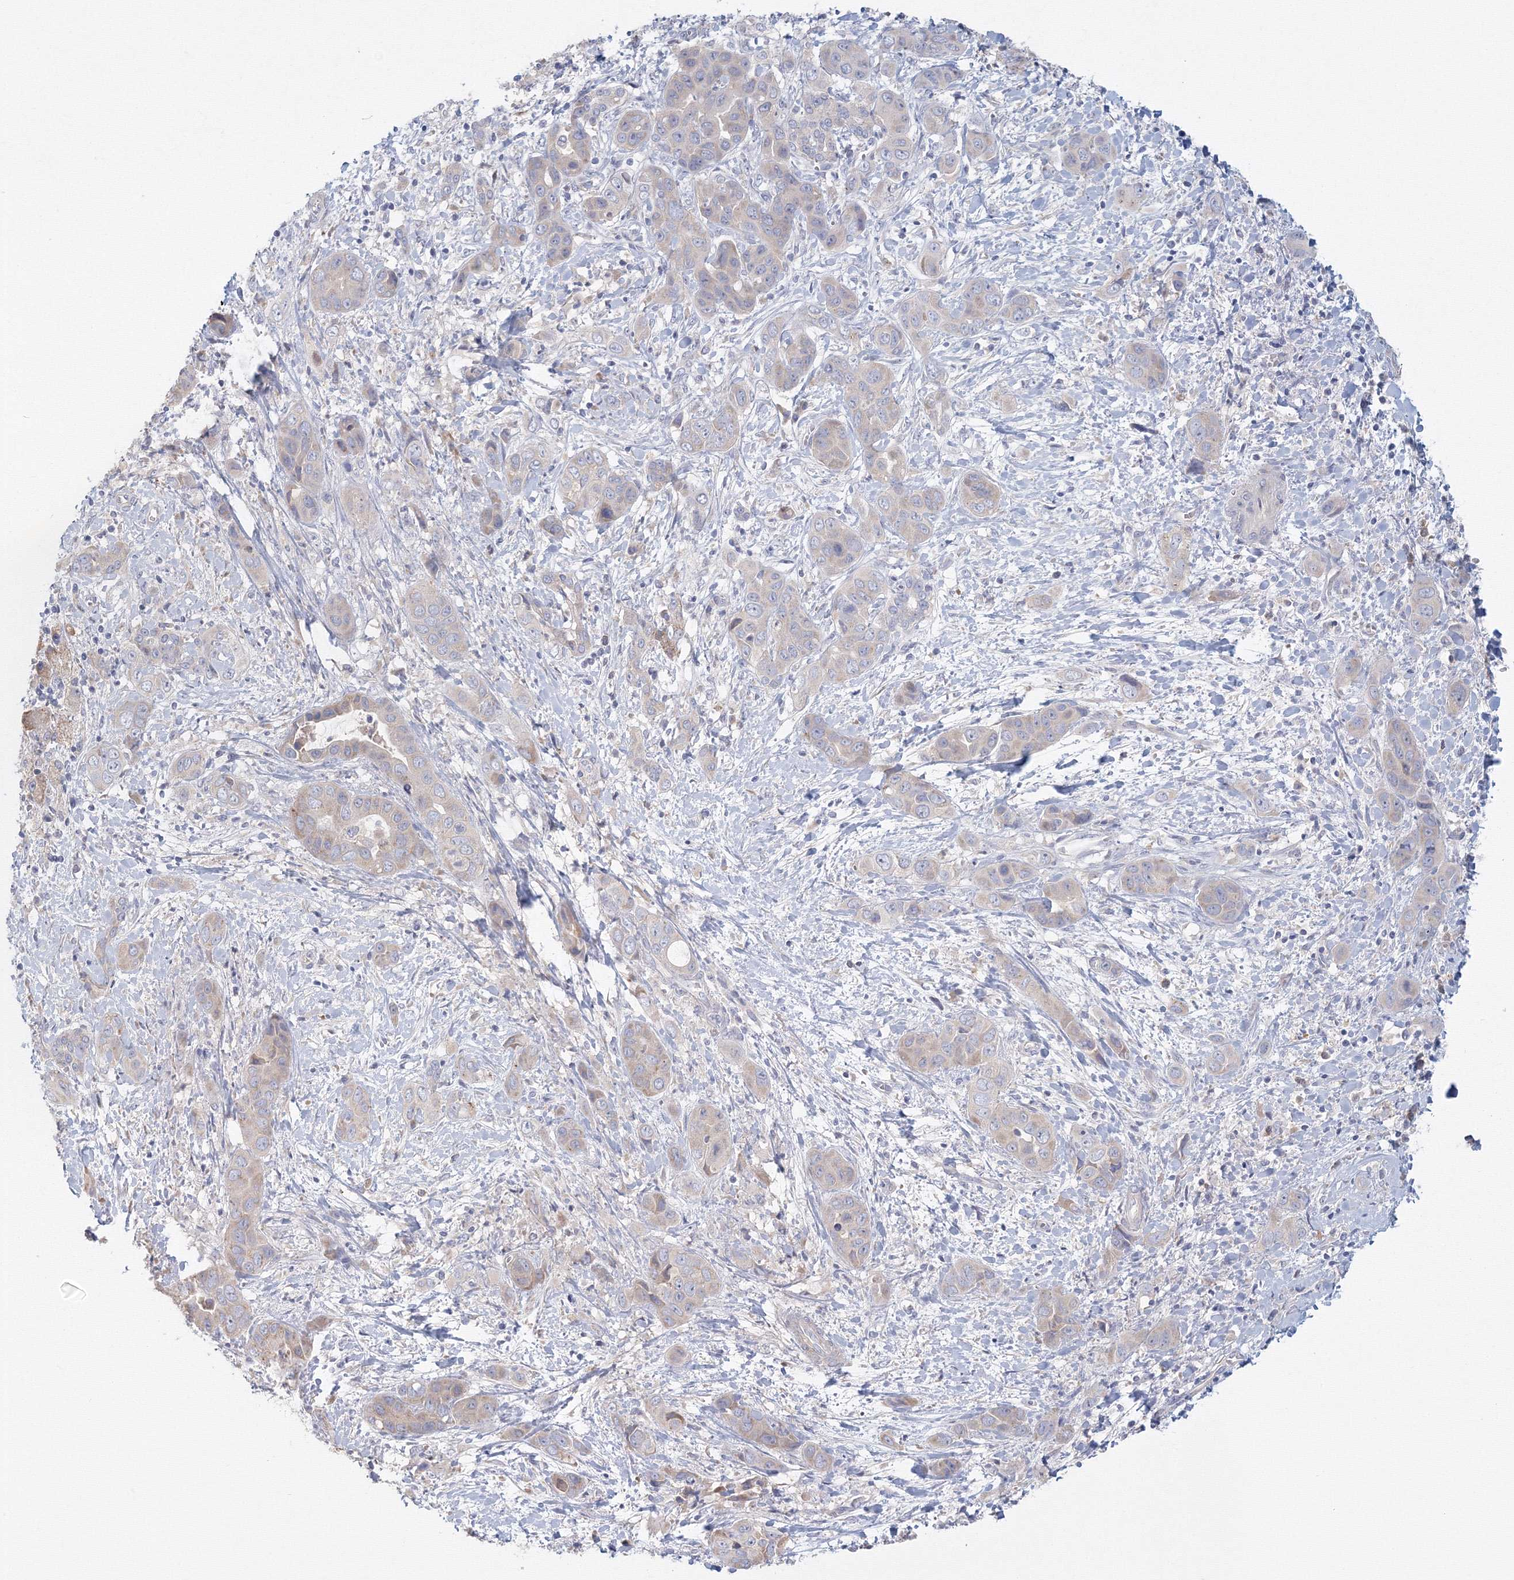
{"staining": {"intensity": "negative", "quantity": "none", "location": "none"}, "tissue": "liver cancer", "cell_type": "Tumor cells", "image_type": "cancer", "snomed": [{"axis": "morphology", "description": "Cholangiocarcinoma"}, {"axis": "topography", "description": "Liver"}], "caption": "Cholangiocarcinoma (liver) was stained to show a protein in brown. There is no significant positivity in tumor cells.", "gene": "TACC2", "patient": {"sex": "female", "age": 52}}